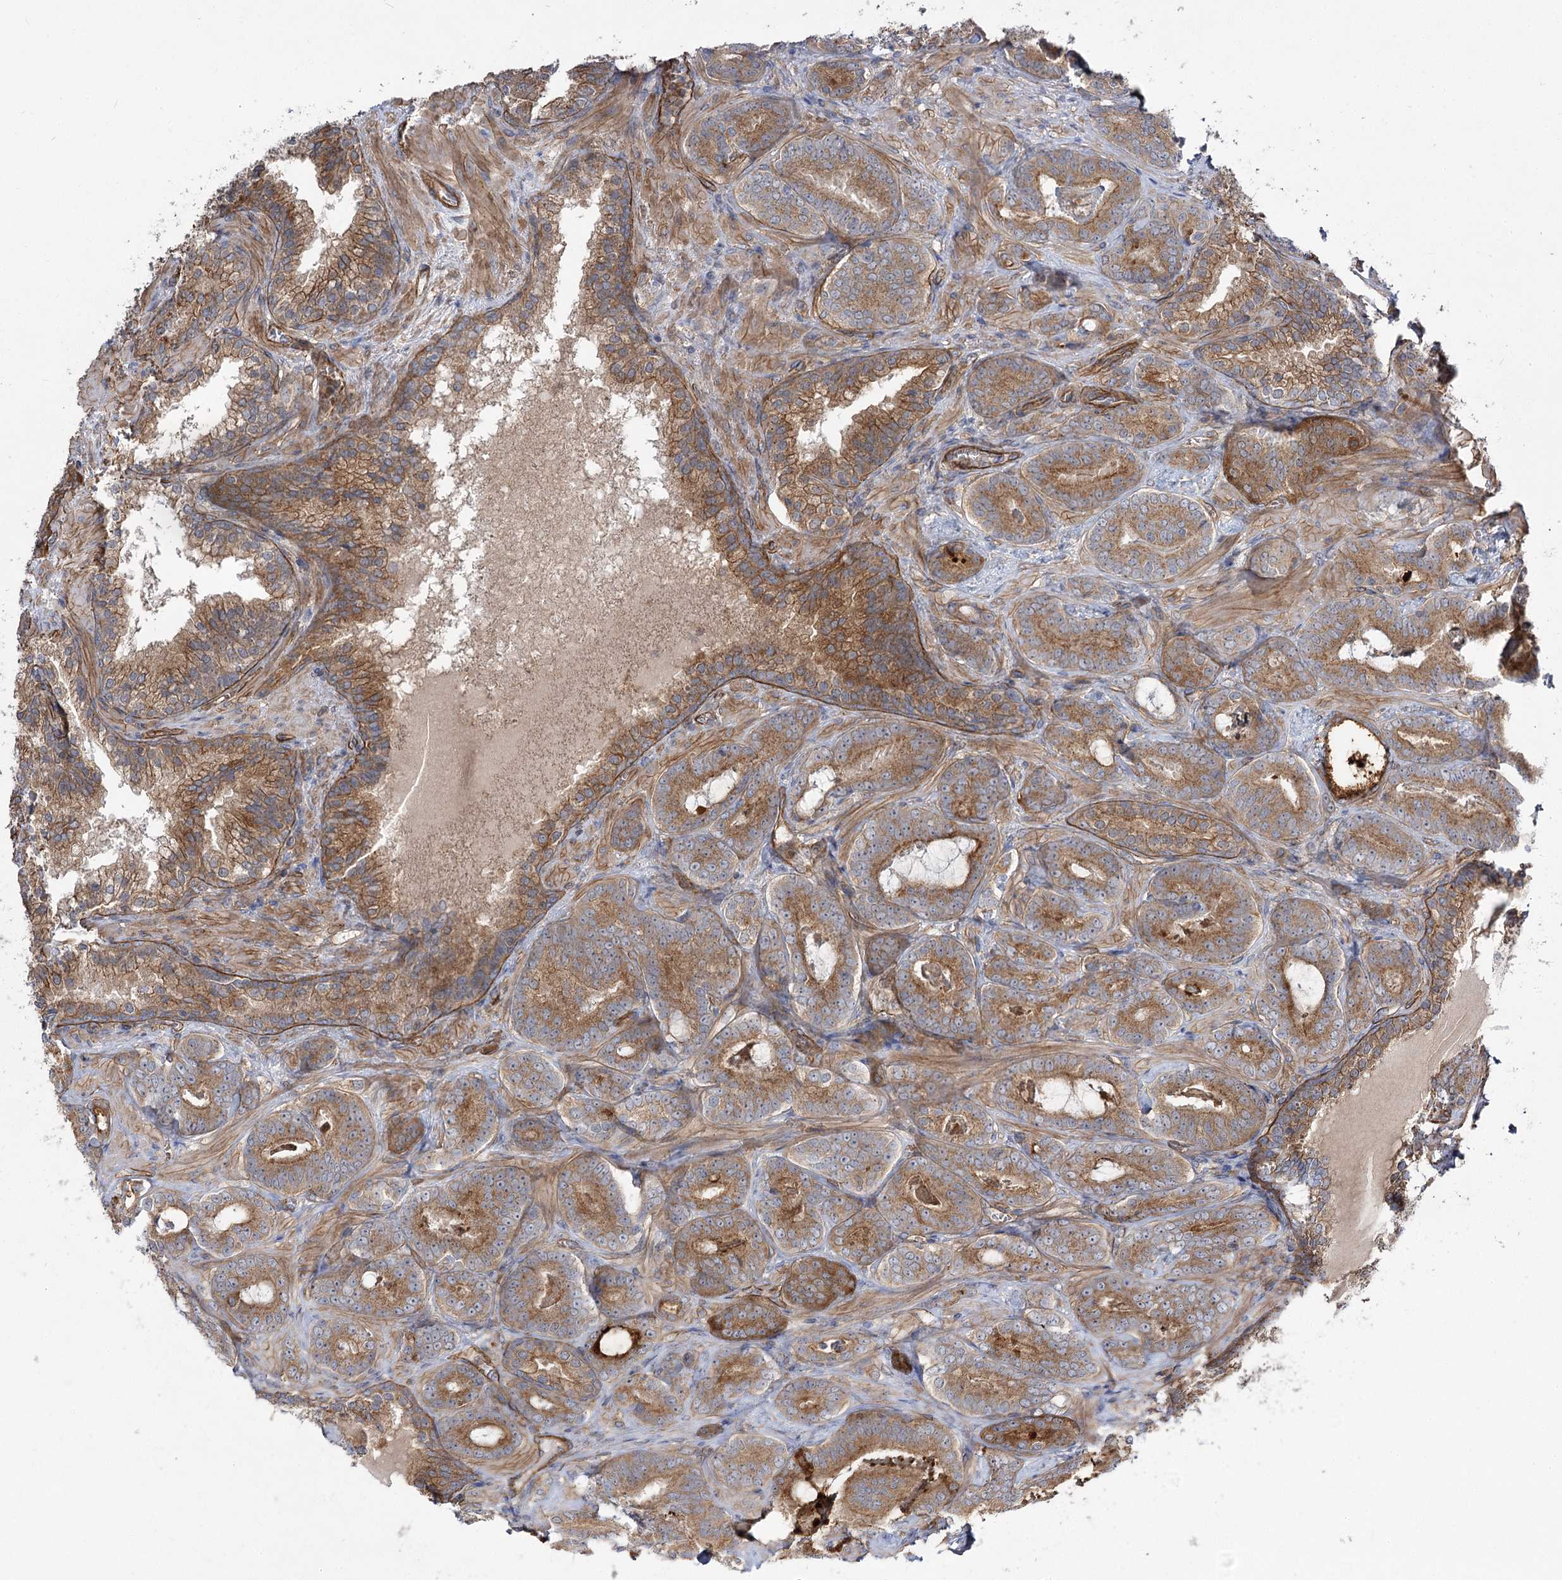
{"staining": {"intensity": "moderate", "quantity": ">75%", "location": "cytoplasmic/membranous"}, "tissue": "prostate cancer", "cell_type": "Tumor cells", "image_type": "cancer", "snomed": [{"axis": "morphology", "description": "Adenocarcinoma, Low grade"}, {"axis": "topography", "description": "Prostate"}], "caption": "Prostate cancer (adenocarcinoma (low-grade)) stained with a protein marker demonstrates moderate staining in tumor cells.", "gene": "SH3BP5L", "patient": {"sex": "male", "age": 60}}